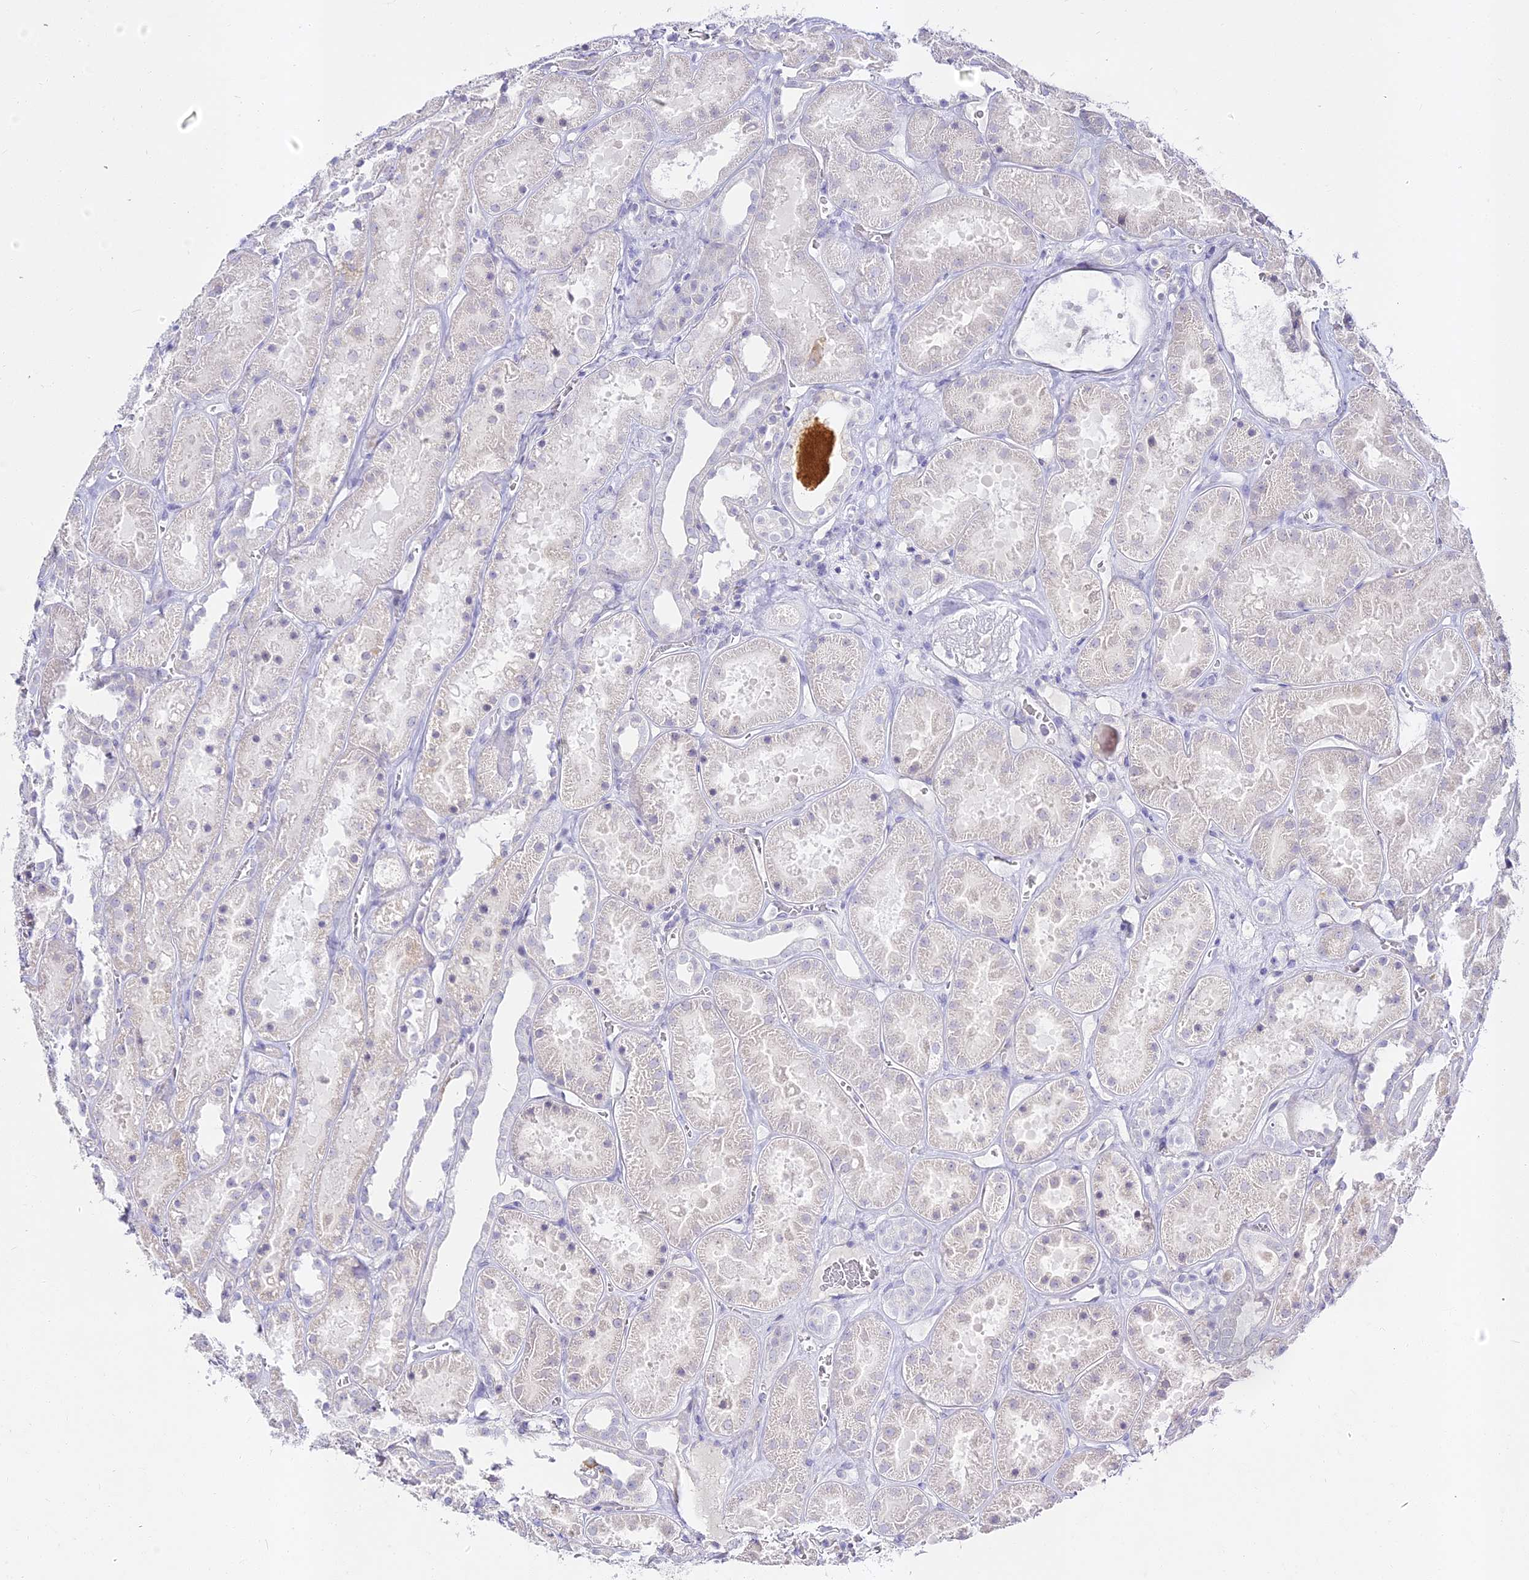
{"staining": {"intensity": "negative", "quantity": "none", "location": "none"}, "tissue": "kidney", "cell_type": "Cells in glomeruli", "image_type": "normal", "snomed": [{"axis": "morphology", "description": "Normal tissue, NOS"}, {"axis": "topography", "description": "Kidney"}], "caption": "Image shows no significant protein staining in cells in glomeruli of normal kidney.", "gene": "ALPG", "patient": {"sex": "female", "age": 41}}